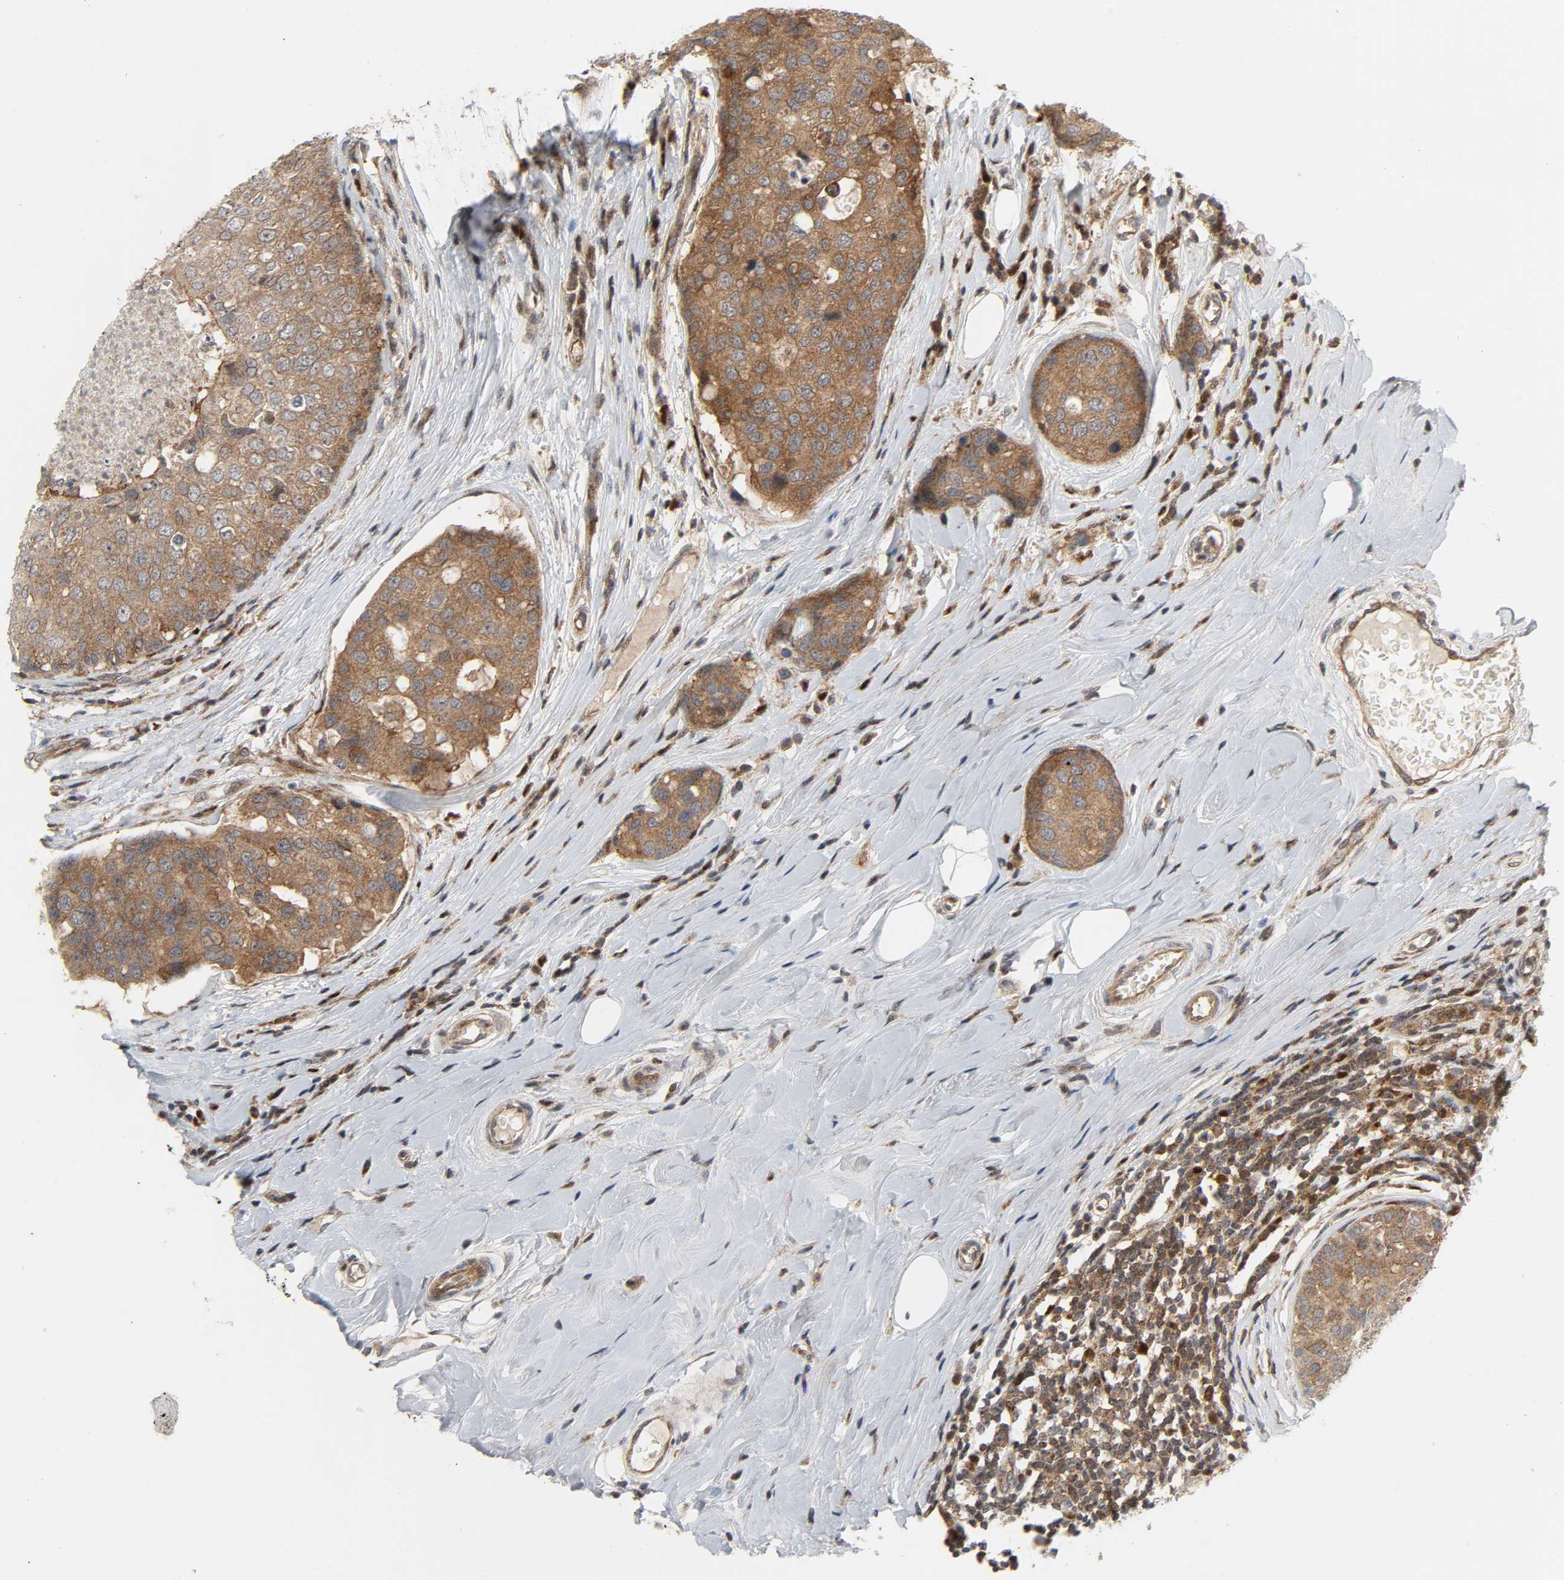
{"staining": {"intensity": "moderate", "quantity": ">75%", "location": "cytoplasmic/membranous"}, "tissue": "breast cancer", "cell_type": "Tumor cells", "image_type": "cancer", "snomed": [{"axis": "morphology", "description": "Duct carcinoma"}, {"axis": "topography", "description": "Breast"}], "caption": "Immunohistochemistry of breast invasive ductal carcinoma demonstrates medium levels of moderate cytoplasmic/membranous expression in approximately >75% of tumor cells. (Brightfield microscopy of DAB IHC at high magnification).", "gene": "CHUK", "patient": {"sex": "female", "age": 27}}